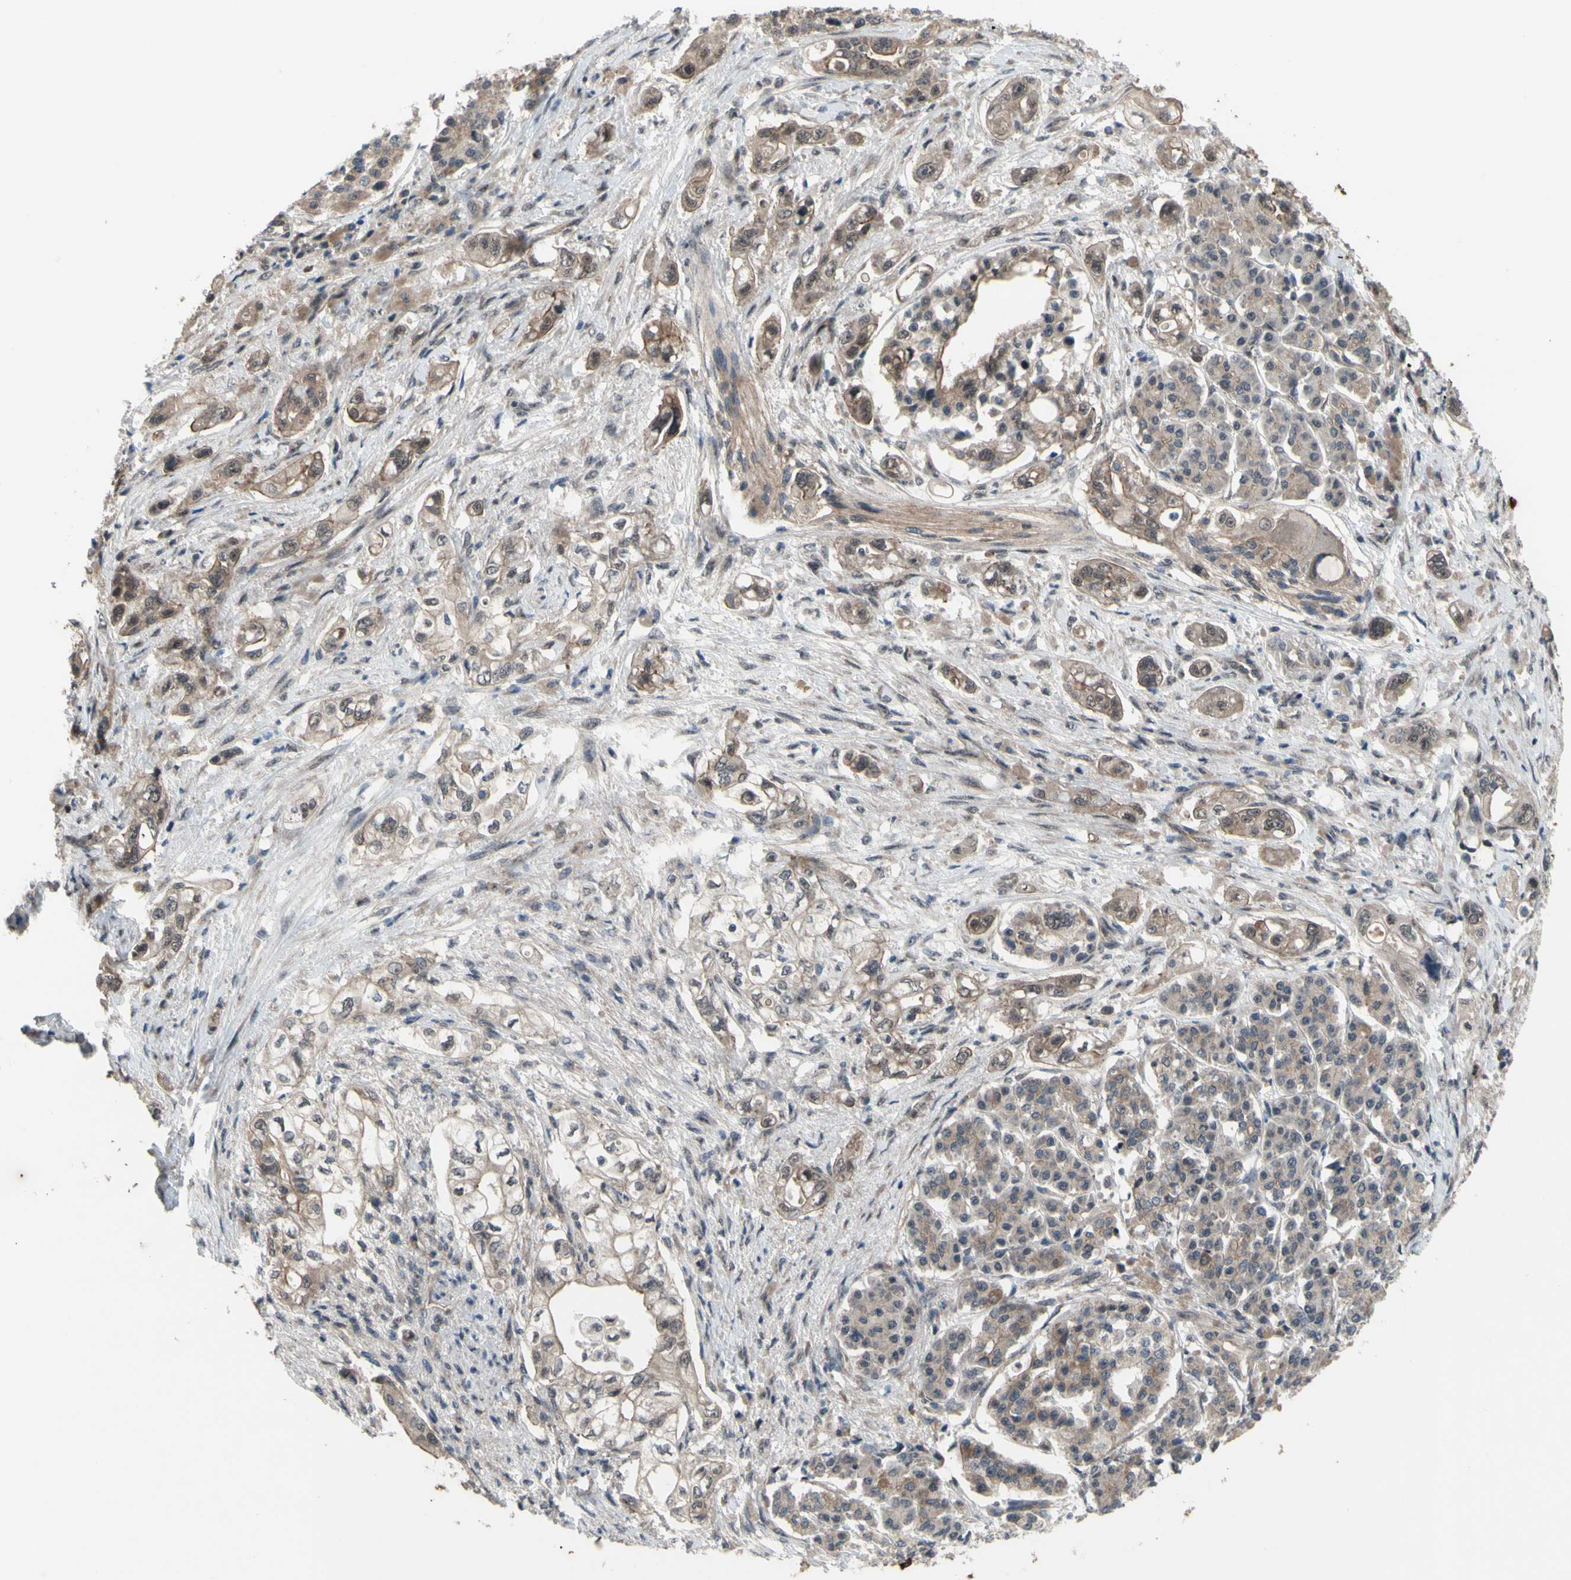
{"staining": {"intensity": "moderate", "quantity": "25%-75%", "location": "cytoplasmic/membranous"}, "tissue": "pancreatic cancer", "cell_type": "Tumor cells", "image_type": "cancer", "snomed": [{"axis": "morphology", "description": "Normal tissue, NOS"}, {"axis": "topography", "description": "Pancreas"}], "caption": "Immunohistochemical staining of human pancreatic cancer shows medium levels of moderate cytoplasmic/membranous protein expression in about 25%-75% of tumor cells. (IHC, brightfield microscopy, high magnification).", "gene": "TRDMT1", "patient": {"sex": "male", "age": 42}}